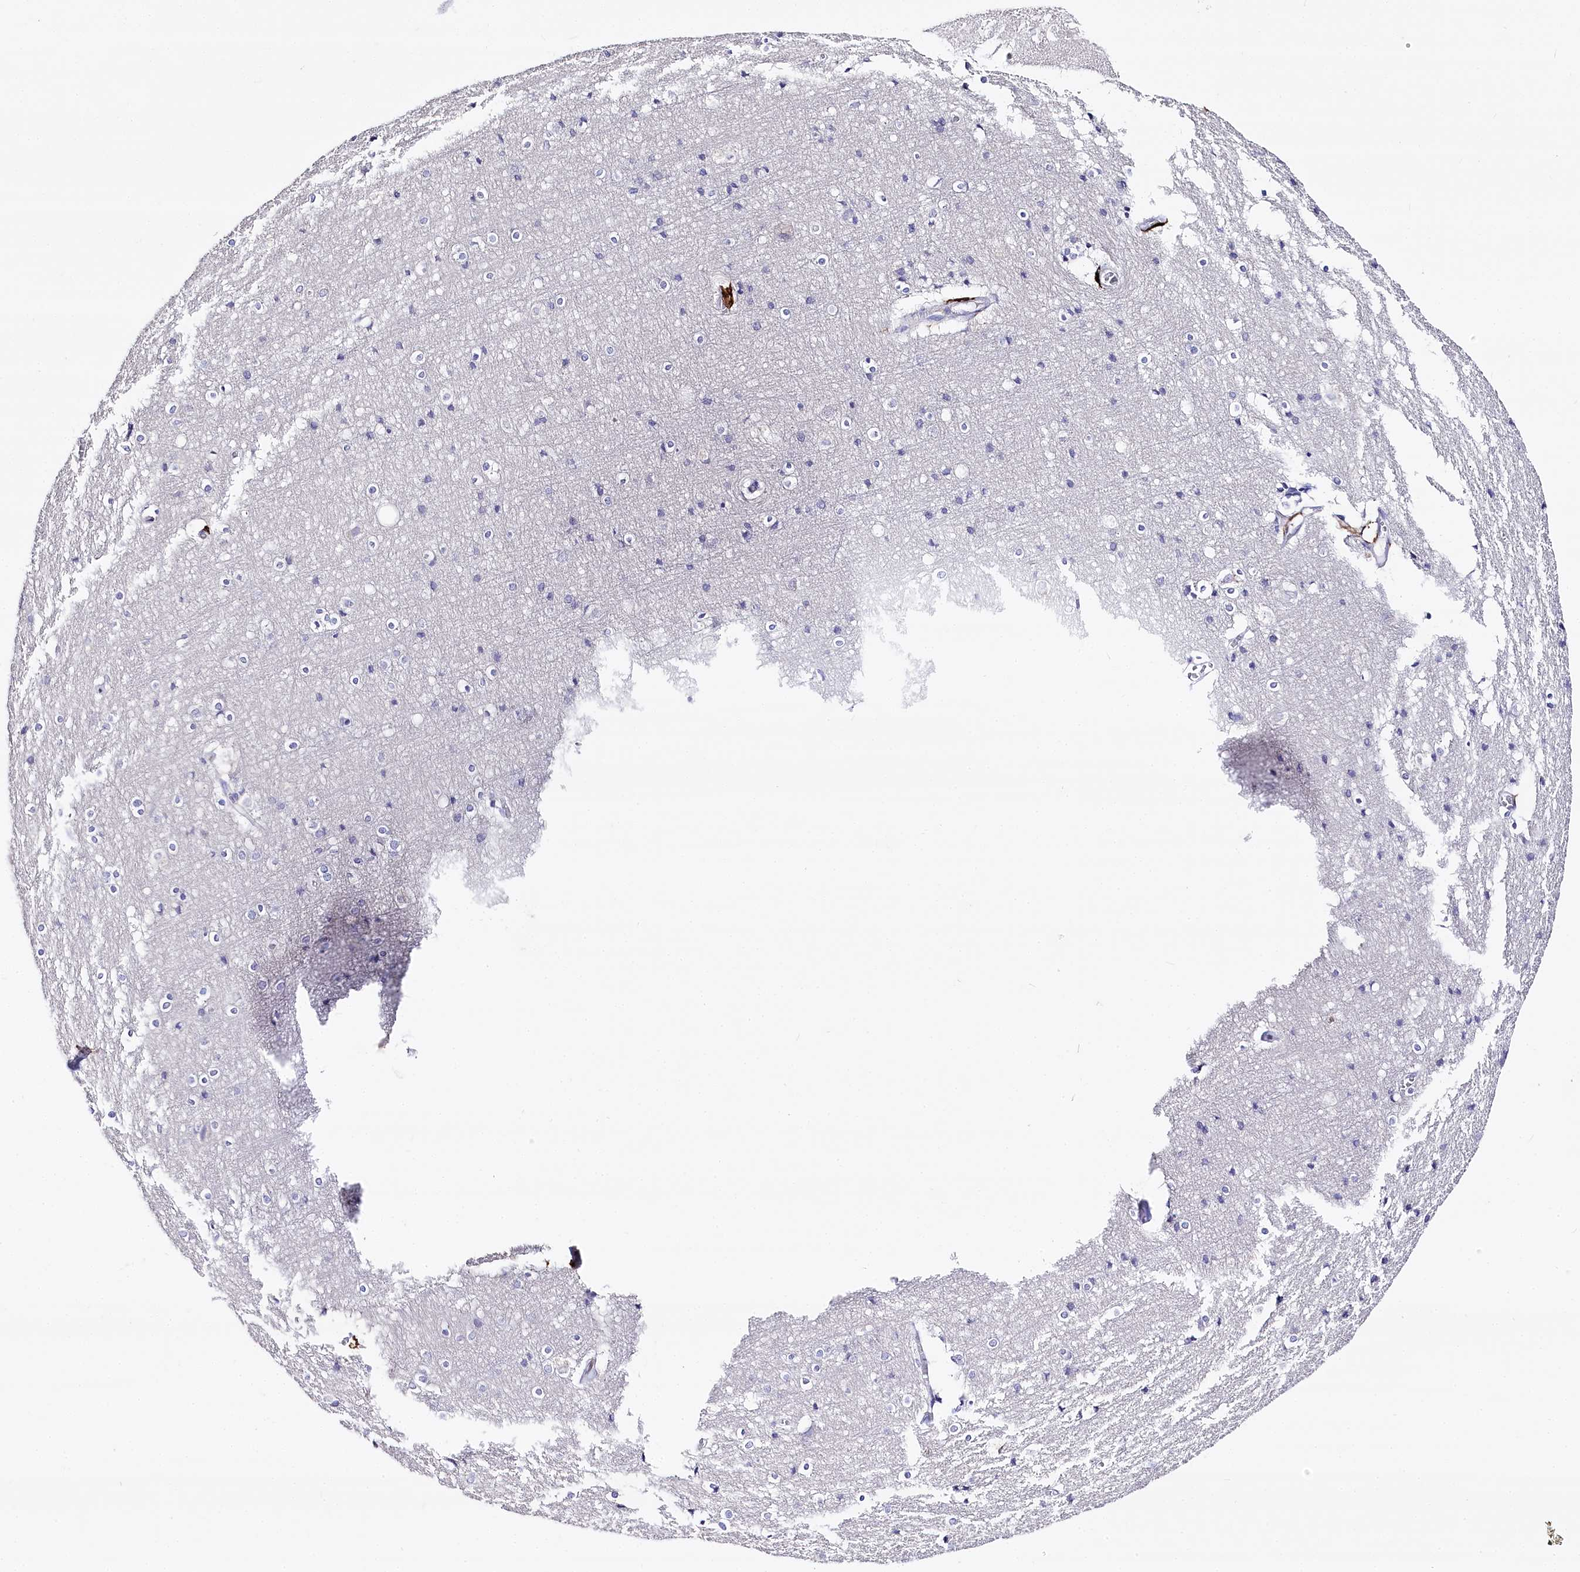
{"staining": {"intensity": "negative", "quantity": "none", "location": "none"}, "tissue": "cerebral cortex", "cell_type": "Endothelial cells", "image_type": "normal", "snomed": [{"axis": "morphology", "description": "Normal tissue, NOS"}, {"axis": "topography", "description": "Cerebral cortex"}], "caption": "This micrograph is of normal cerebral cortex stained with IHC to label a protein in brown with the nuclei are counter-stained blue. There is no staining in endothelial cells.", "gene": "CLEC4M", "patient": {"sex": "male", "age": 54}}